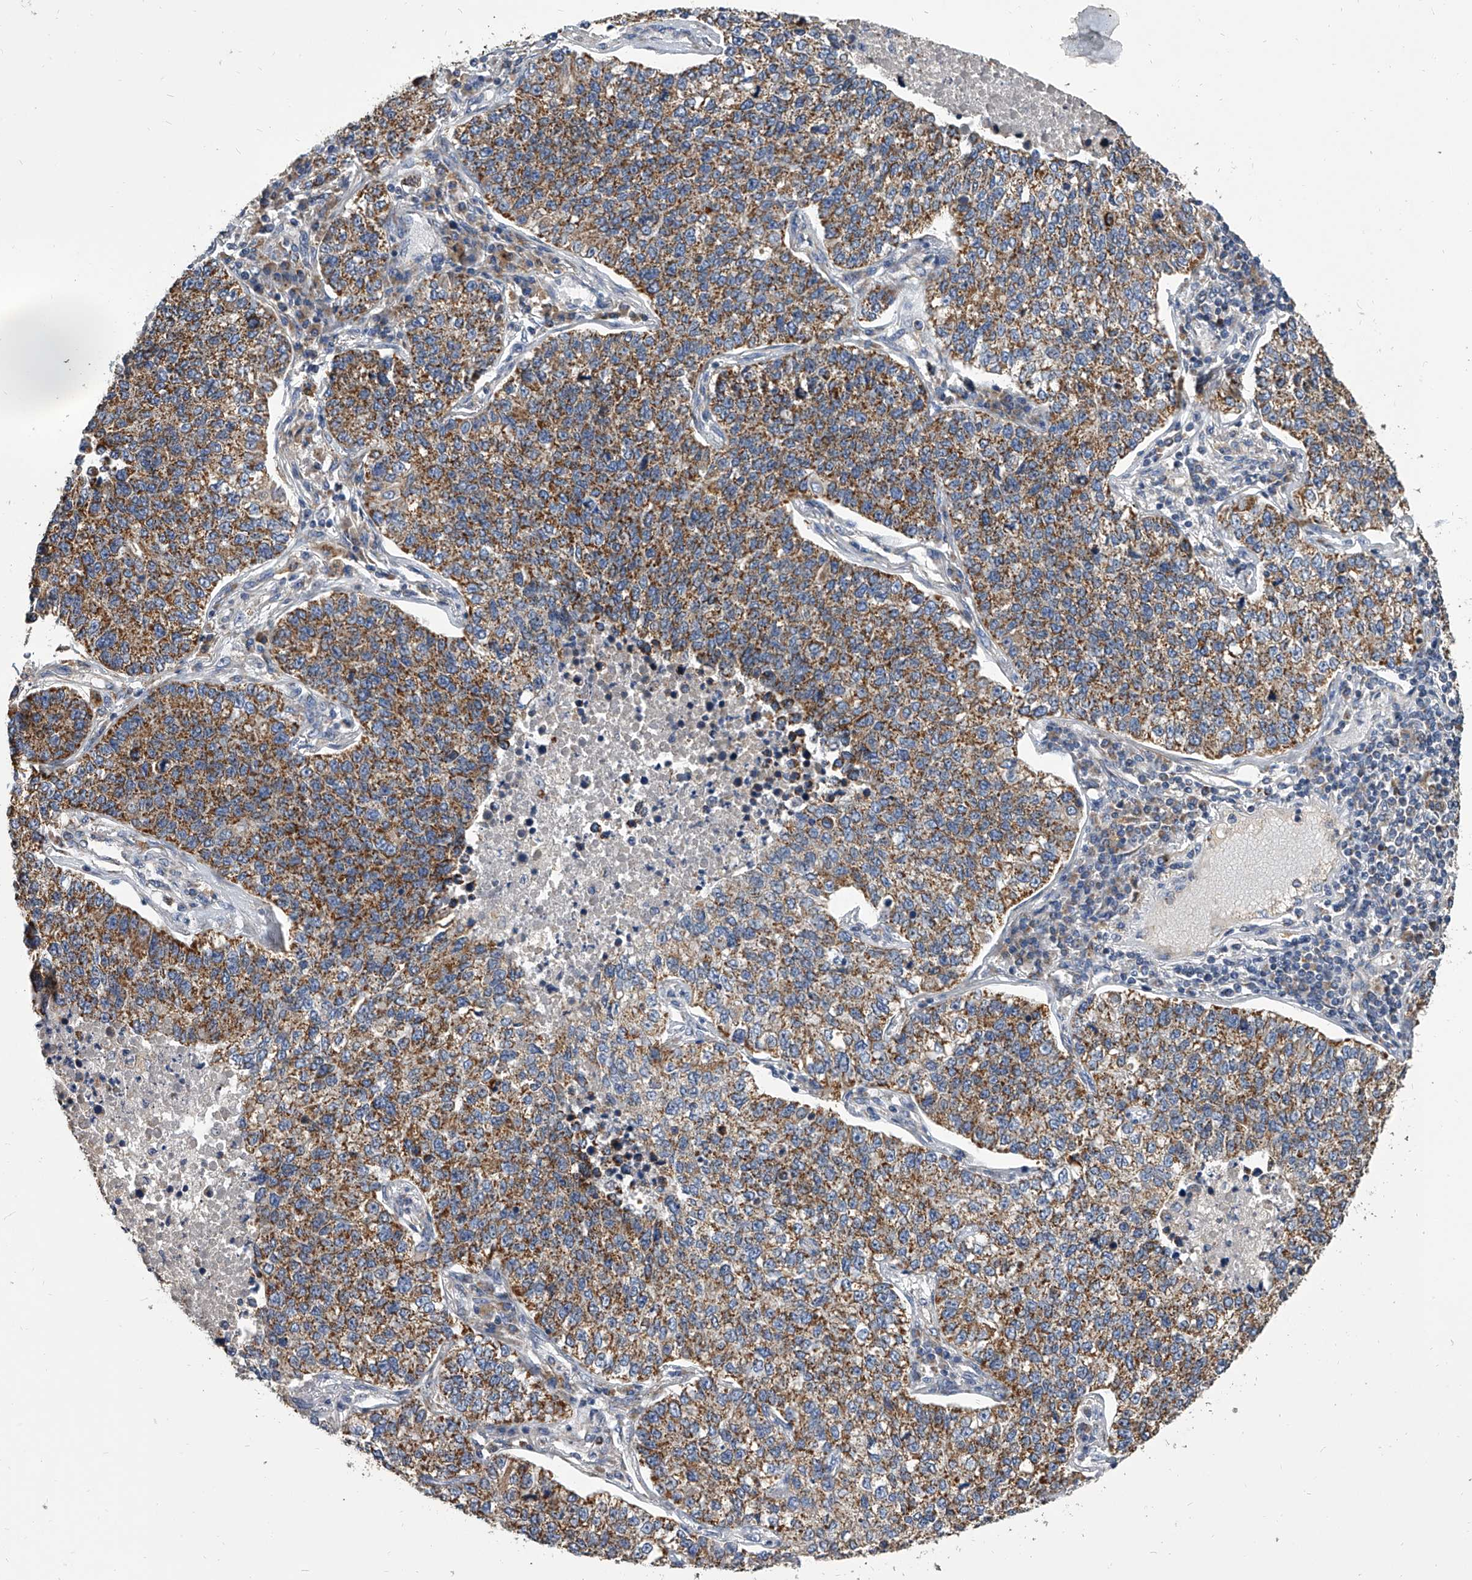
{"staining": {"intensity": "strong", "quantity": ">75%", "location": "cytoplasmic/membranous"}, "tissue": "lung cancer", "cell_type": "Tumor cells", "image_type": "cancer", "snomed": [{"axis": "morphology", "description": "Adenocarcinoma, NOS"}, {"axis": "topography", "description": "Lung"}], "caption": "Immunohistochemical staining of lung adenocarcinoma shows strong cytoplasmic/membranous protein staining in approximately >75% of tumor cells.", "gene": "MRPL28", "patient": {"sex": "male", "age": 49}}